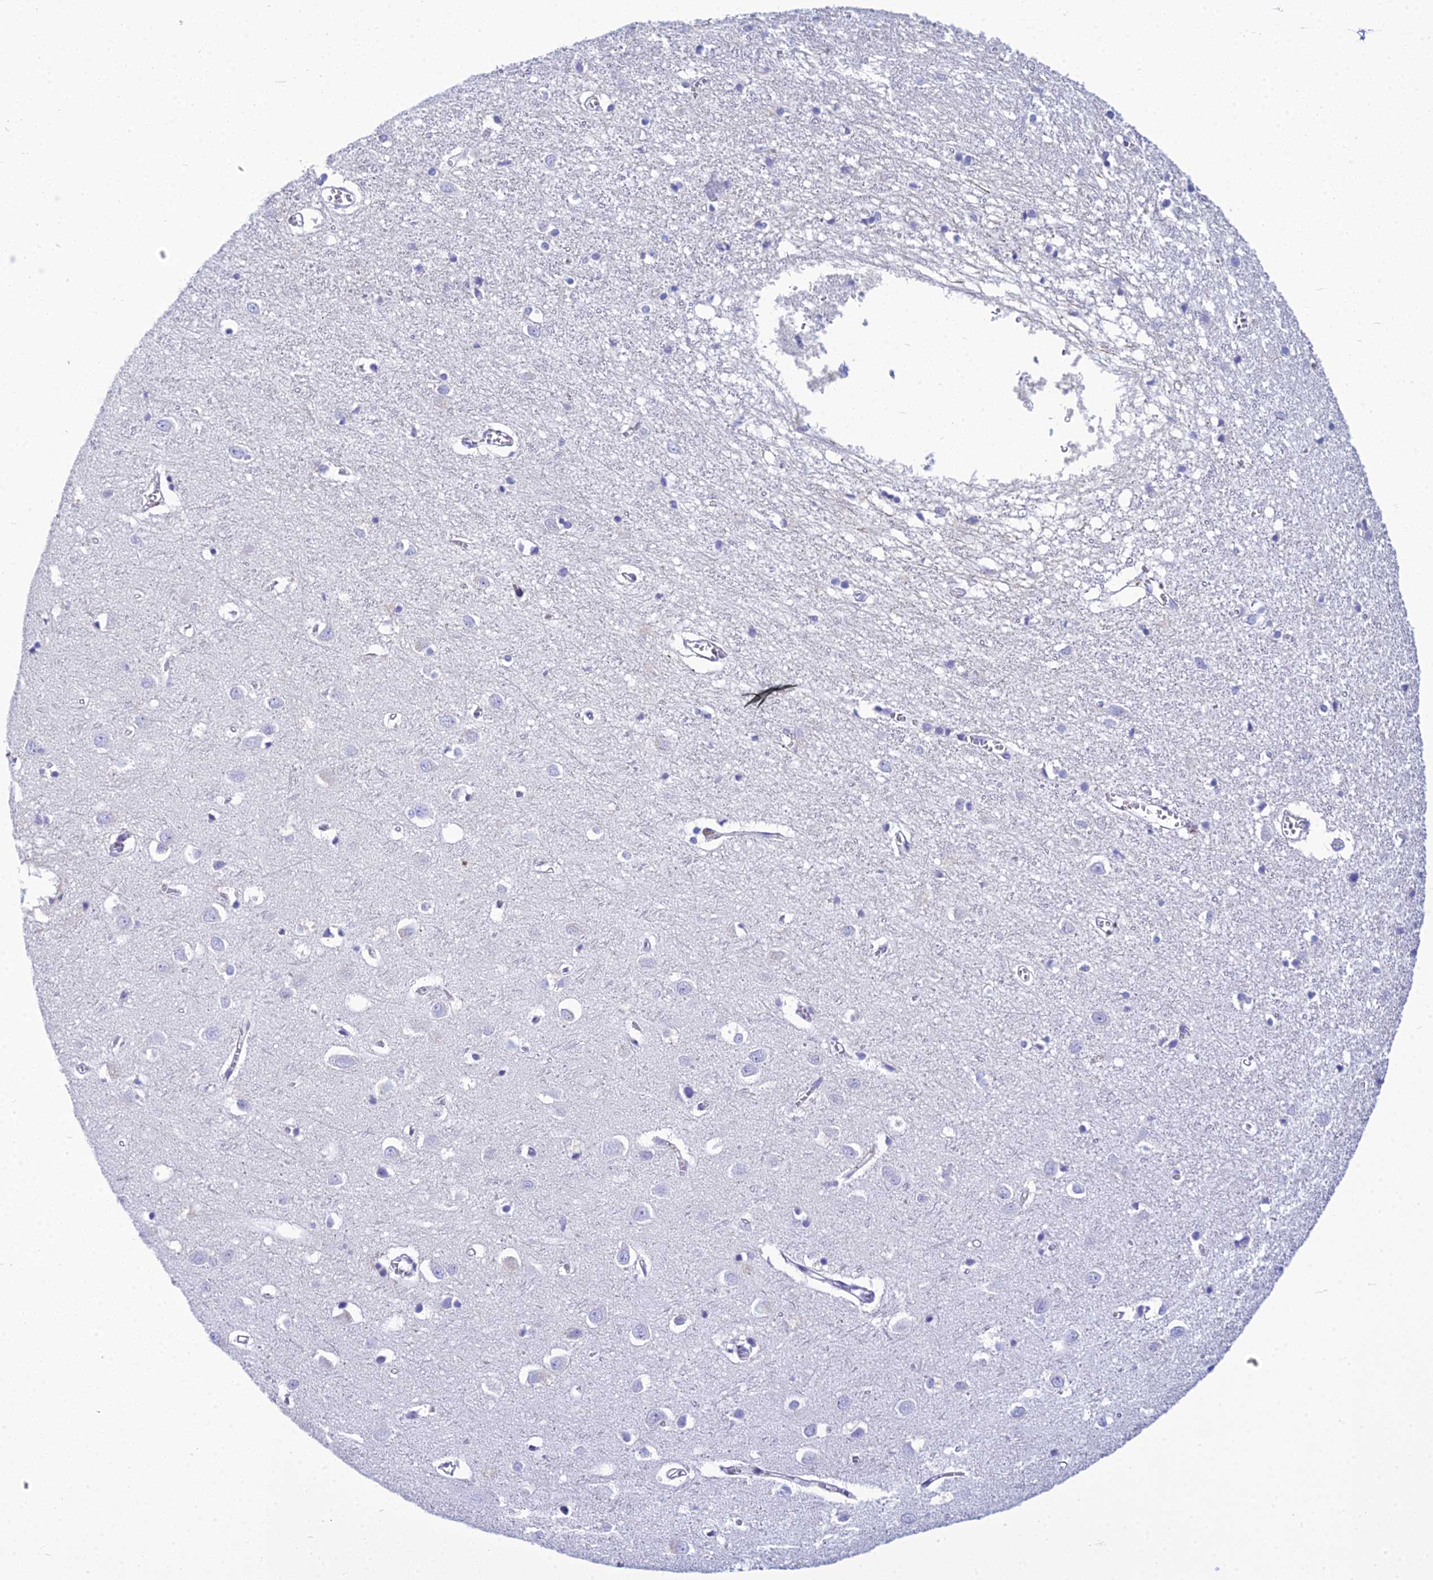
{"staining": {"intensity": "negative", "quantity": "none", "location": "none"}, "tissue": "cerebral cortex", "cell_type": "Endothelial cells", "image_type": "normal", "snomed": [{"axis": "morphology", "description": "Normal tissue, NOS"}, {"axis": "topography", "description": "Cerebral cortex"}], "caption": "Endothelial cells are negative for protein expression in benign human cerebral cortex. Brightfield microscopy of immunohistochemistry stained with DAB (brown) and hematoxylin (blue), captured at high magnification.", "gene": "ZMIZ1", "patient": {"sex": "female", "age": 64}}